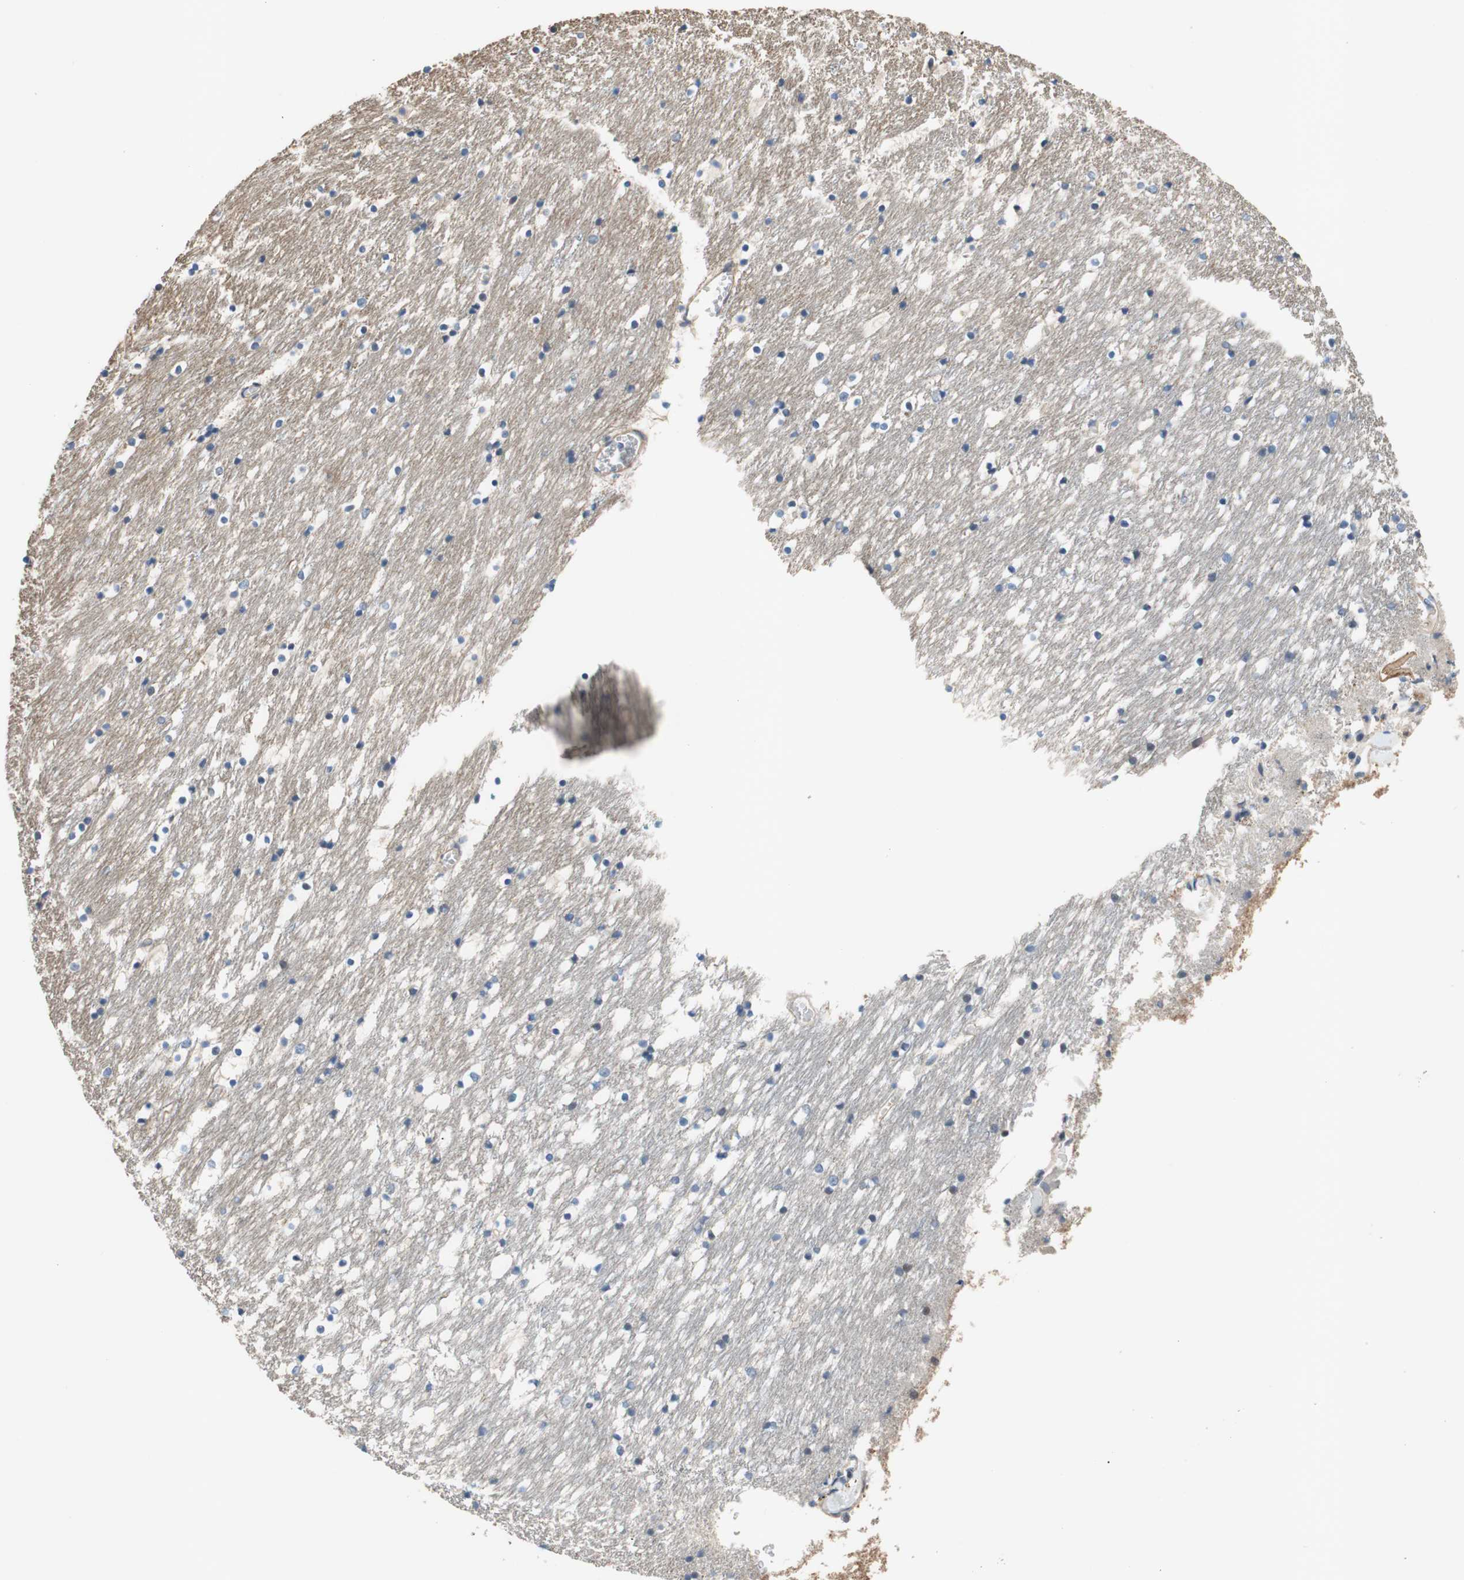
{"staining": {"intensity": "moderate", "quantity": "<25%", "location": "cytoplasmic/membranous"}, "tissue": "caudate", "cell_type": "Glial cells", "image_type": "normal", "snomed": [{"axis": "morphology", "description": "Normal tissue, NOS"}, {"axis": "topography", "description": "Lateral ventricle wall"}], "caption": "Moderate cytoplasmic/membranous staining is present in about <25% of glial cells in benign caudate.", "gene": "CALML3", "patient": {"sex": "male", "age": 45}}